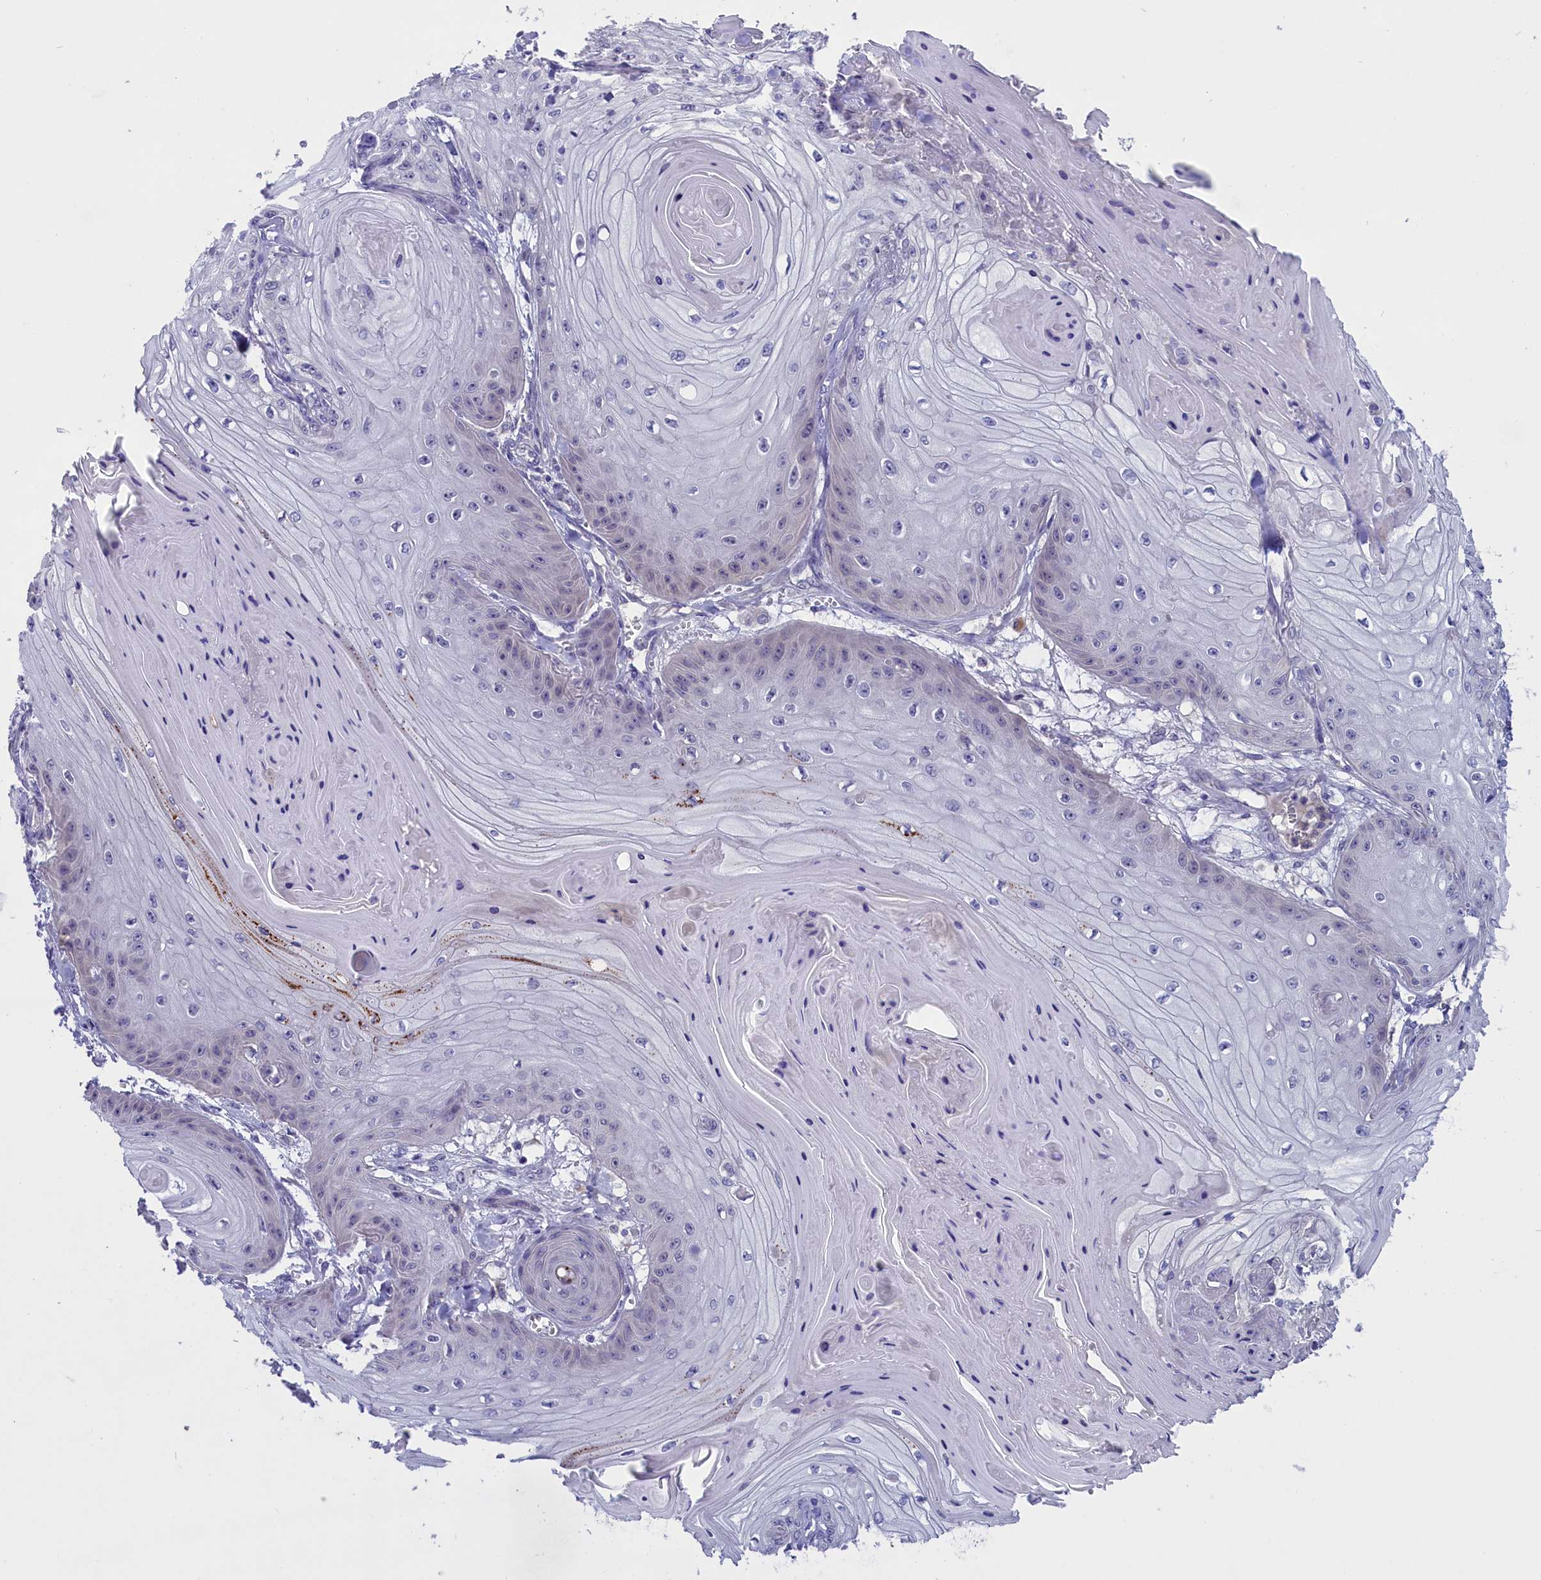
{"staining": {"intensity": "negative", "quantity": "none", "location": "none"}, "tissue": "skin cancer", "cell_type": "Tumor cells", "image_type": "cancer", "snomed": [{"axis": "morphology", "description": "Squamous cell carcinoma, NOS"}, {"axis": "topography", "description": "Skin"}], "caption": "The immunohistochemistry (IHC) histopathology image has no significant expression in tumor cells of skin cancer tissue.", "gene": "ENPP6", "patient": {"sex": "male", "age": 74}}